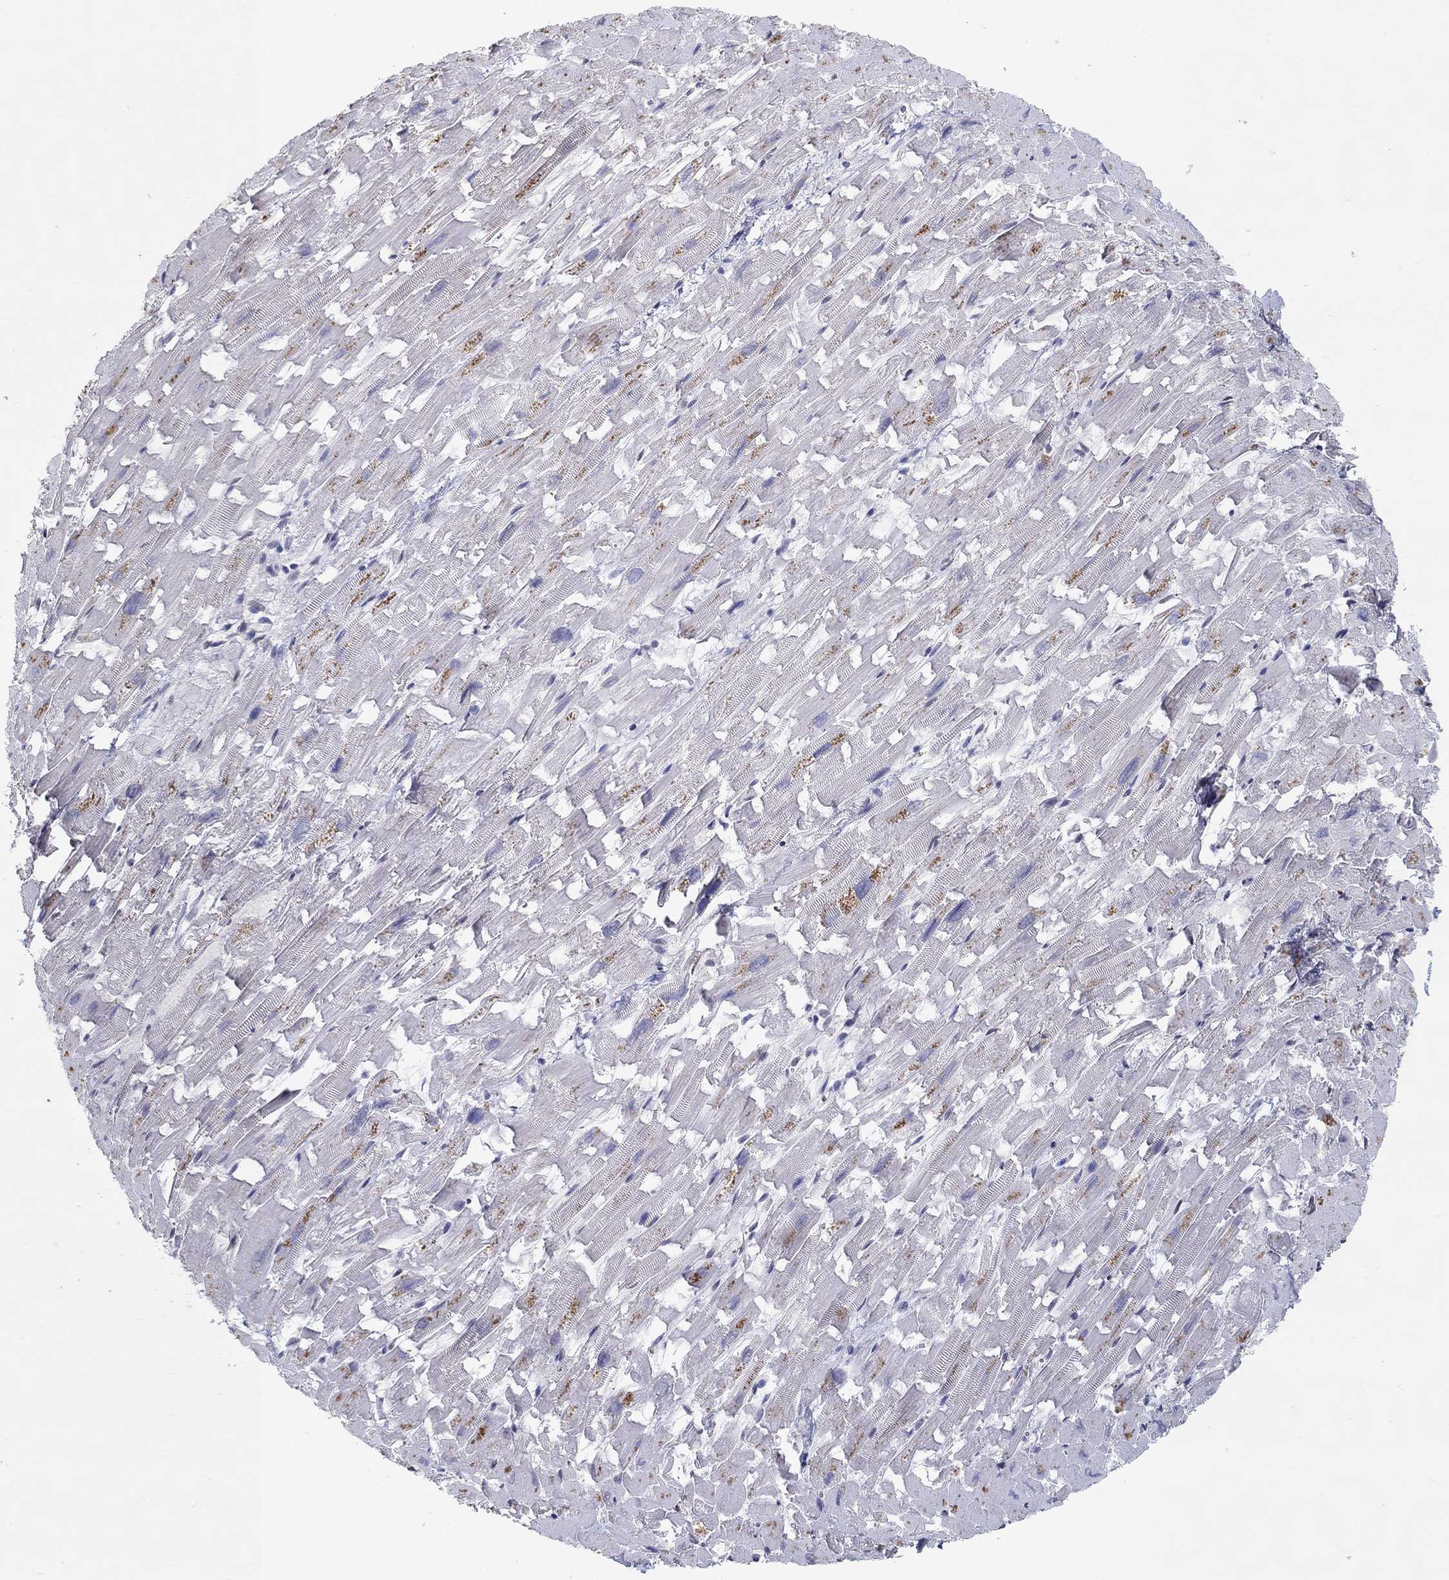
{"staining": {"intensity": "moderate", "quantity": "<25%", "location": "nuclear"}, "tissue": "heart muscle", "cell_type": "Cardiomyocytes", "image_type": "normal", "snomed": [{"axis": "morphology", "description": "Normal tissue, NOS"}, {"axis": "topography", "description": "Heart"}], "caption": "Heart muscle stained for a protein (brown) demonstrates moderate nuclear positive staining in about <25% of cardiomyocytes.", "gene": "FGF2", "patient": {"sex": "female", "age": 64}}